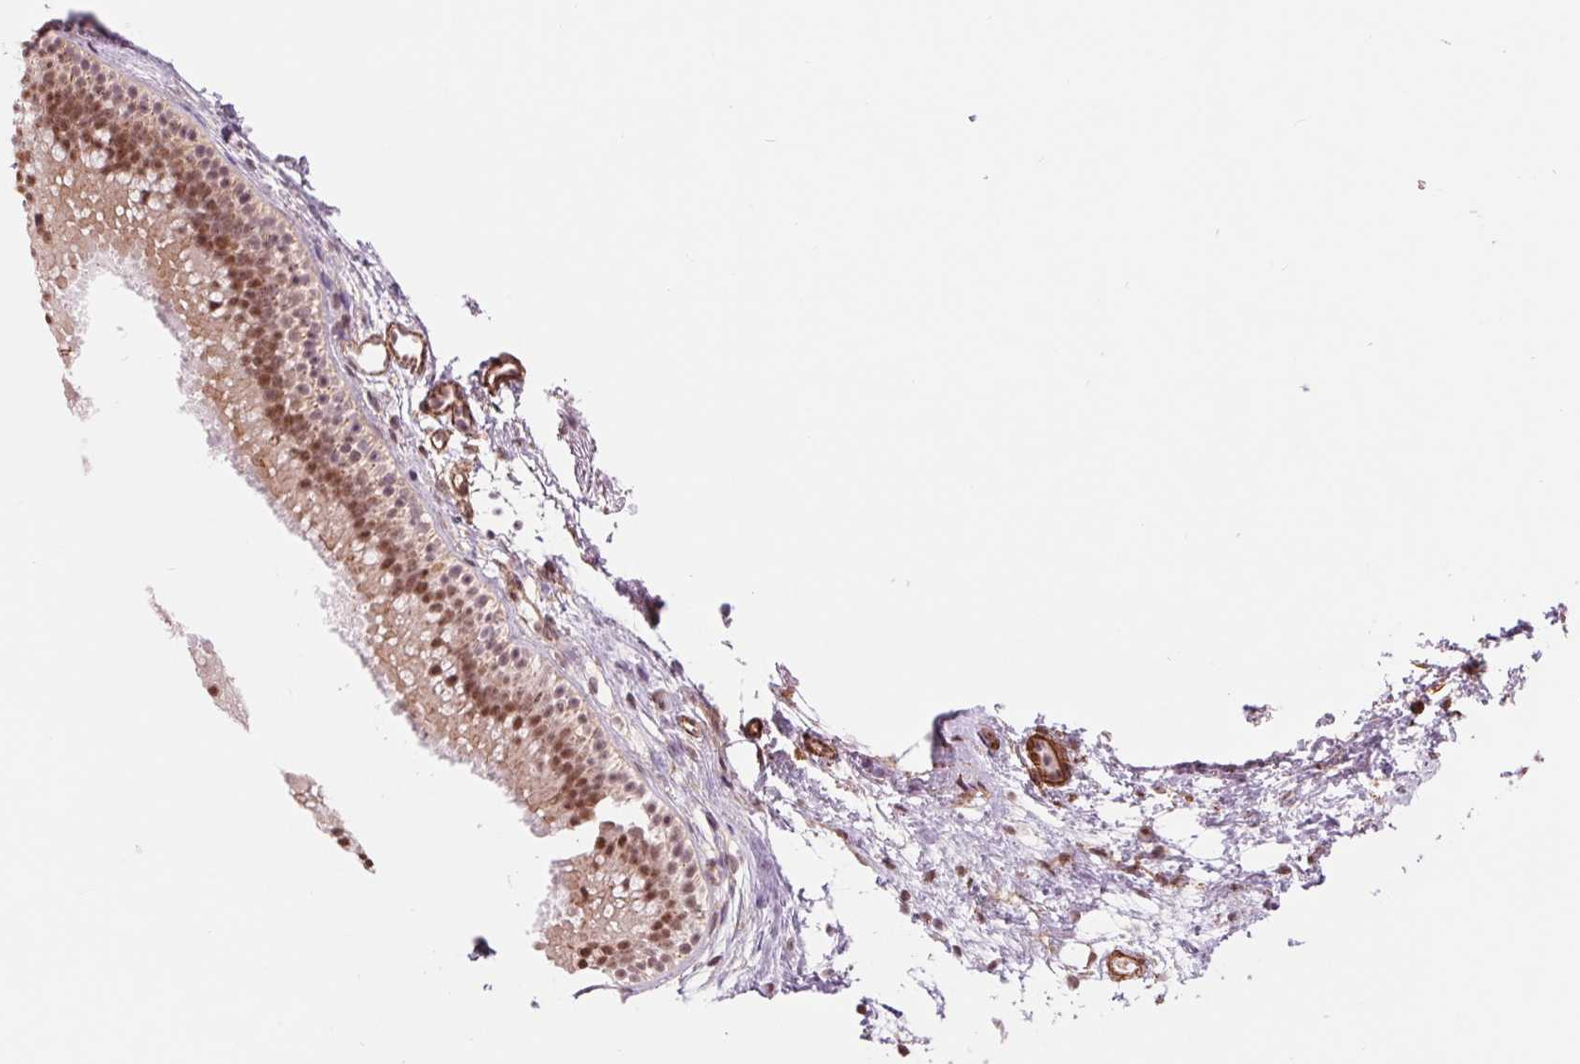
{"staining": {"intensity": "moderate", "quantity": ">75%", "location": "cytoplasmic/membranous,nuclear"}, "tissue": "nasopharynx", "cell_type": "Respiratory epithelial cells", "image_type": "normal", "snomed": [{"axis": "morphology", "description": "Normal tissue, NOS"}, {"axis": "topography", "description": "Nasopharynx"}], "caption": "Immunohistochemistry (DAB (3,3'-diaminobenzidine)) staining of normal human nasopharynx demonstrates moderate cytoplasmic/membranous,nuclear protein staining in approximately >75% of respiratory epithelial cells.", "gene": "BCAT1", "patient": {"sex": "male", "age": 58}}